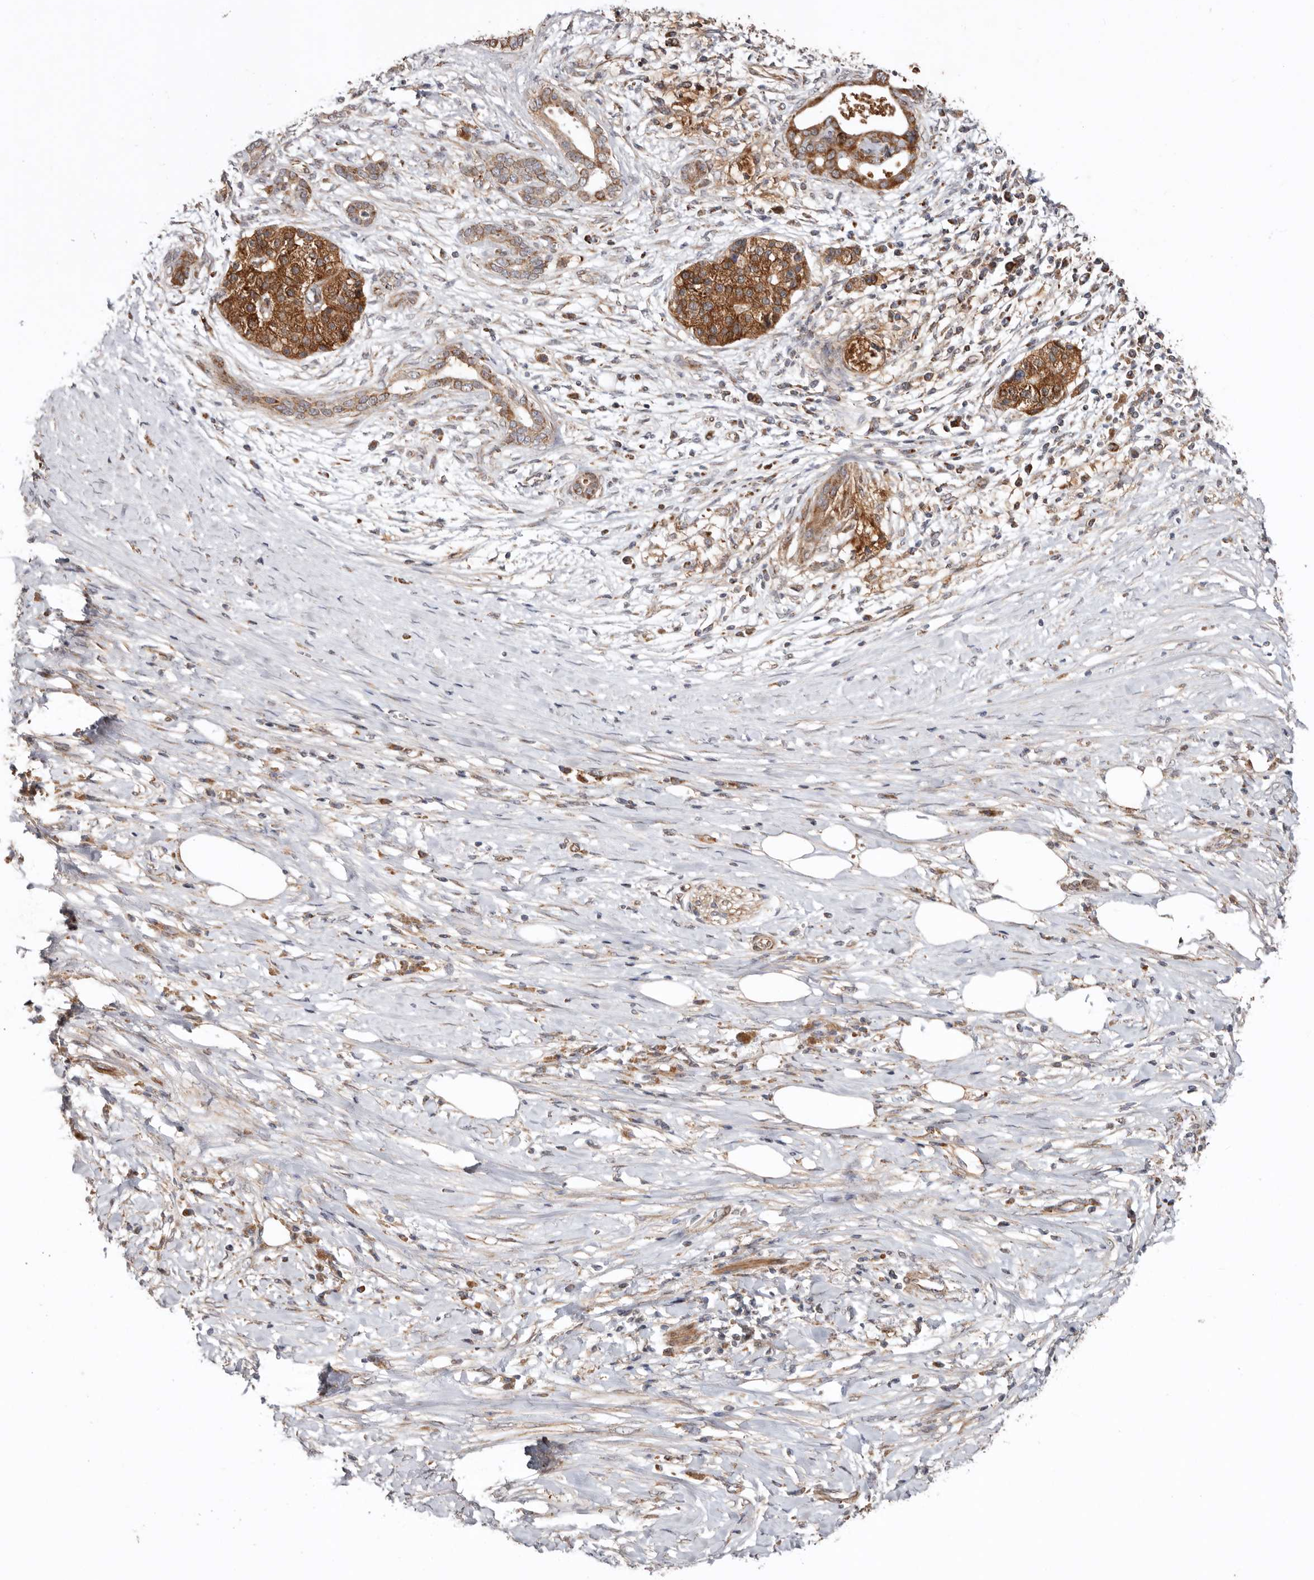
{"staining": {"intensity": "strong", "quantity": ">75%", "location": "cytoplasmic/membranous"}, "tissue": "pancreatic cancer", "cell_type": "Tumor cells", "image_type": "cancer", "snomed": [{"axis": "morphology", "description": "Adenocarcinoma, NOS"}, {"axis": "topography", "description": "Pancreas"}], "caption": "Immunohistochemical staining of pancreatic cancer reveals high levels of strong cytoplasmic/membranous expression in about >75% of tumor cells. (Brightfield microscopy of DAB IHC at high magnification).", "gene": "PROKR1", "patient": {"sex": "male", "age": 58}}